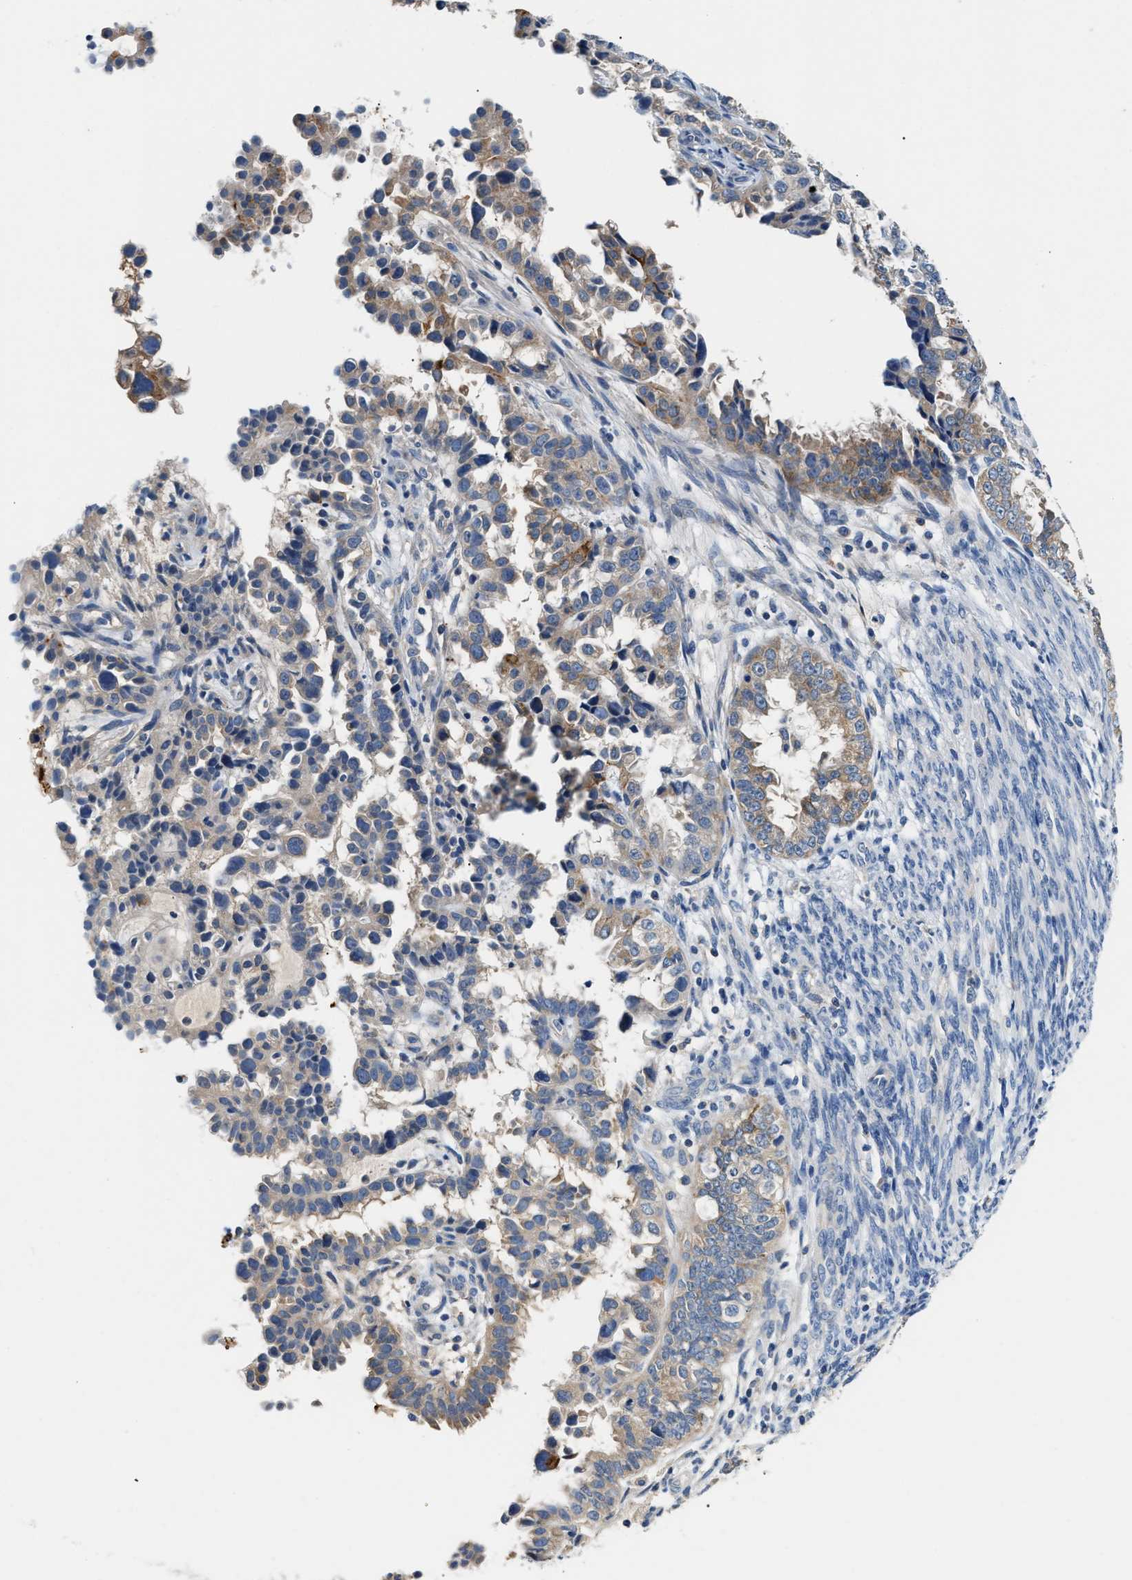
{"staining": {"intensity": "weak", "quantity": ">75%", "location": "cytoplasmic/membranous"}, "tissue": "endometrial cancer", "cell_type": "Tumor cells", "image_type": "cancer", "snomed": [{"axis": "morphology", "description": "Adenocarcinoma, NOS"}, {"axis": "topography", "description": "Endometrium"}], "caption": "Human adenocarcinoma (endometrial) stained for a protein (brown) displays weak cytoplasmic/membranous positive expression in about >75% of tumor cells.", "gene": "TUT7", "patient": {"sex": "female", "age": 85}}